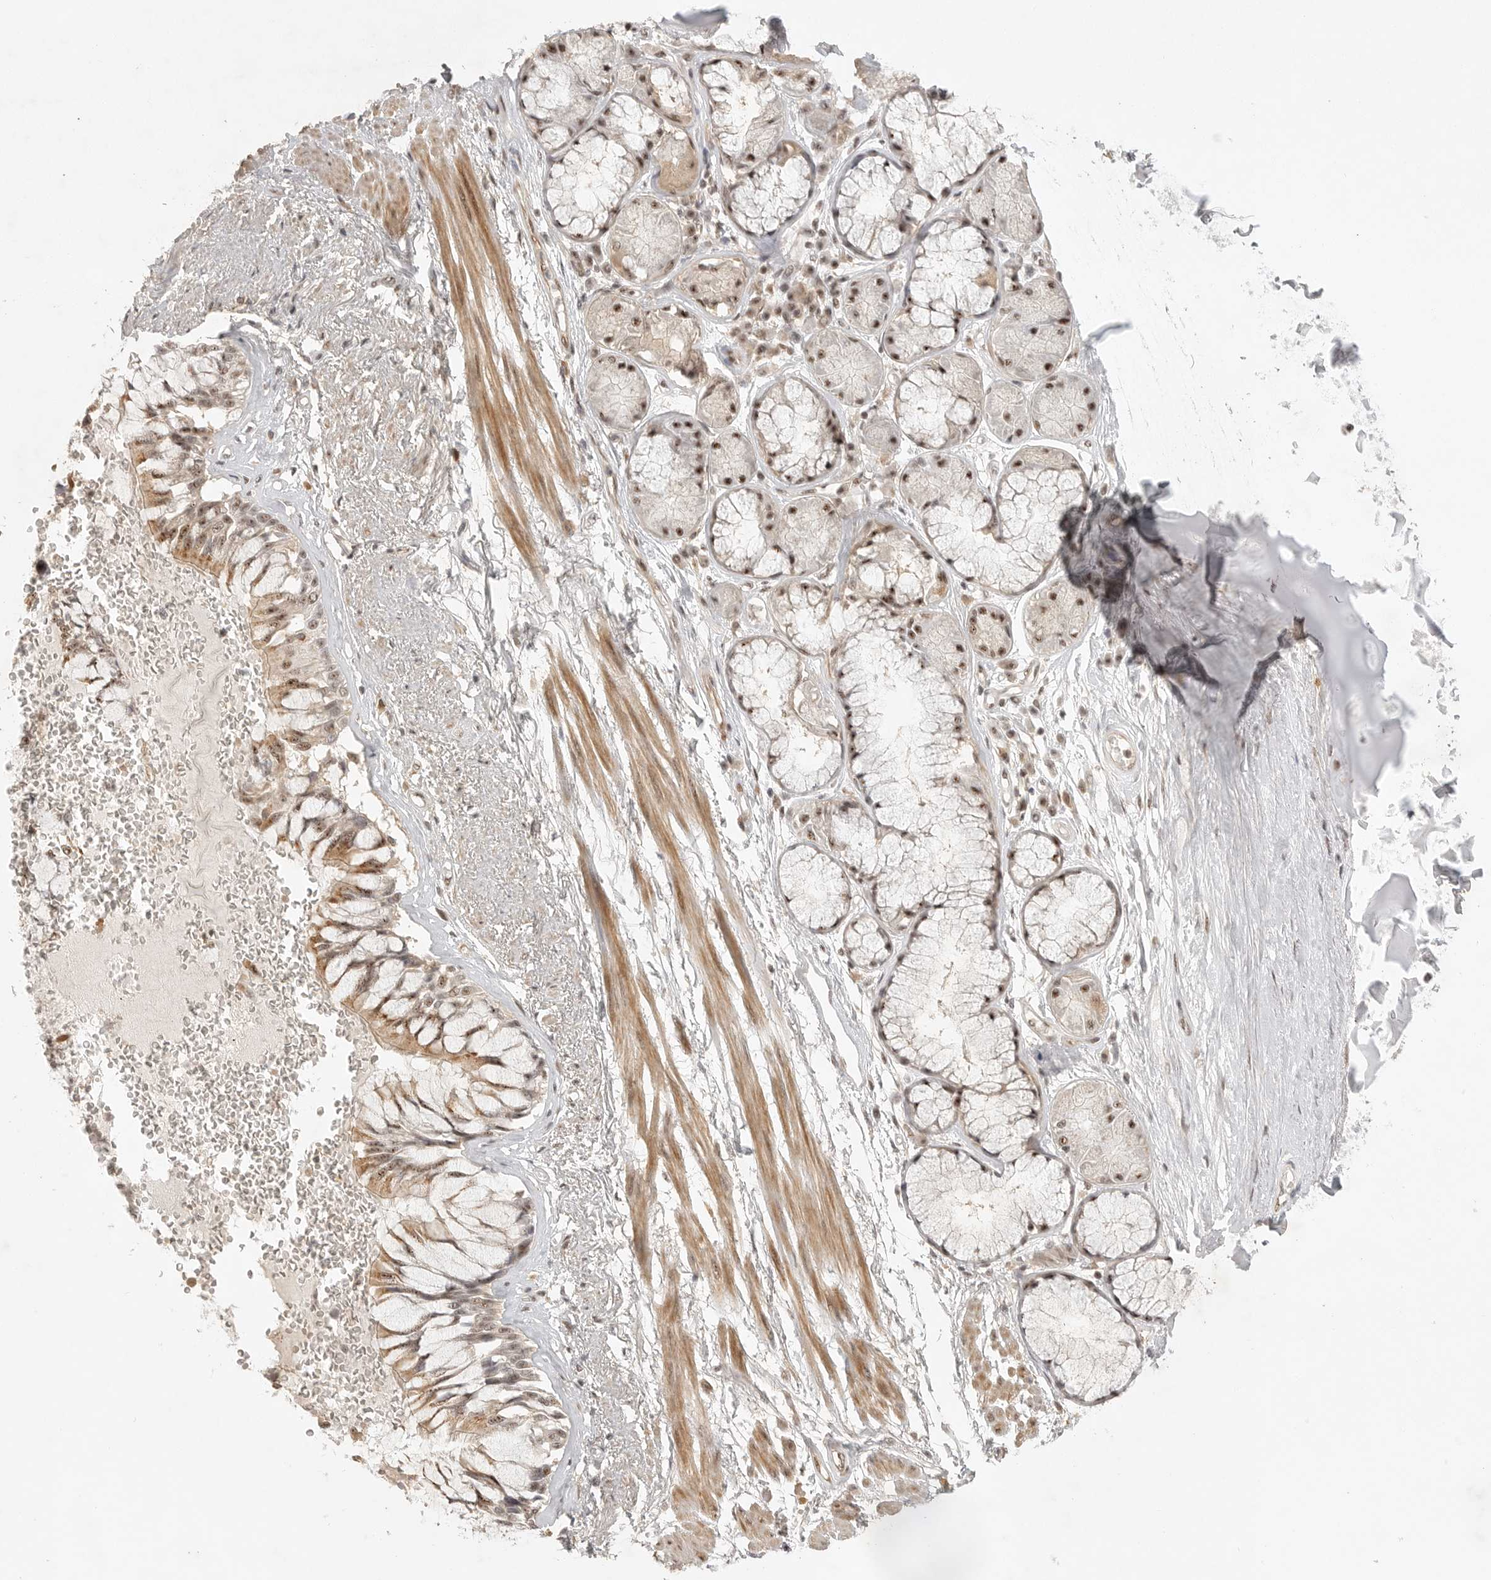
{"staining": {"intensity": "negative", "quantity": "none", "location": "none"}, "tissue": "adipose tissue", "cell_type": "Adipocytes", "image_type": "normal", "snomed": [{"axis": "morphology", "description": "Normal tissue, NOS"}, {"axis": "topography", "description": "Bronchus"}], "caption": "A histopathology image of adipose tissue stained for a protein reveals no brown staining in adipocytes. (DAB IHC visualized using brightfield microscopy, high magnification).", "gene": "POMP", "patient": {"sex": "male", "age": 66}}